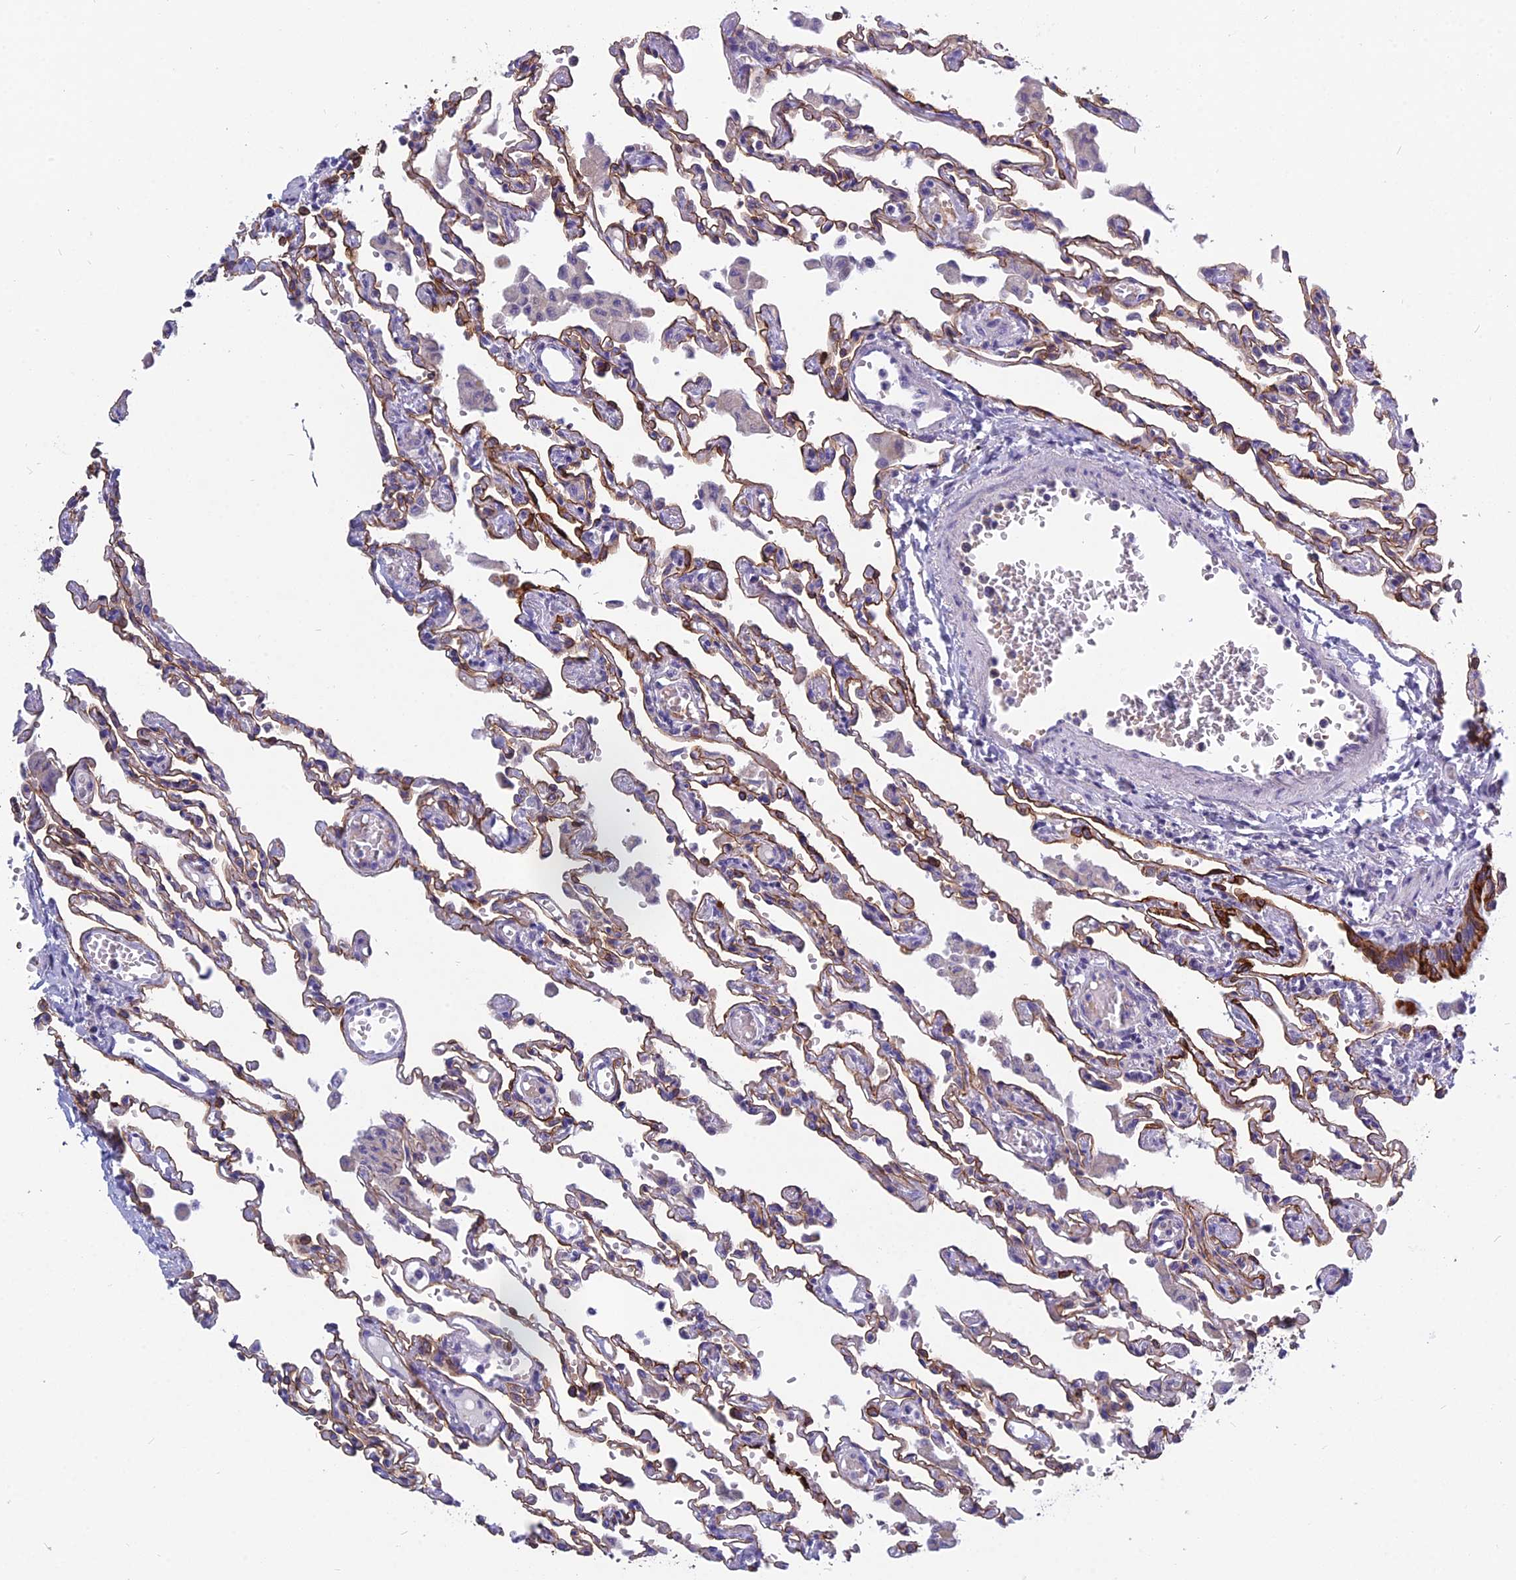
{"staining": {"intensity": "moderate", "quantity": "25%-75%", "location": "cytoplasmic/membranous"}, "tissue": "lung", "cell_type": "Alveolar cells", "image_type": "normal", "snomed": [{"axis": "morphology", "description": "Normal tissue, NOS"}, {"axis": "topography", "description": "Bronchus"}, {"axis": "topography", "description": "Lung"}], "caption": "This image demonstrates immunohistochemistry staining of unremarkable lung, with medium moderate cytoplasmic/membranous expression in about 25%-75% of alveolar cells.", "gene": "RBM41", "patient": {"sex": "female", "age": 49}}